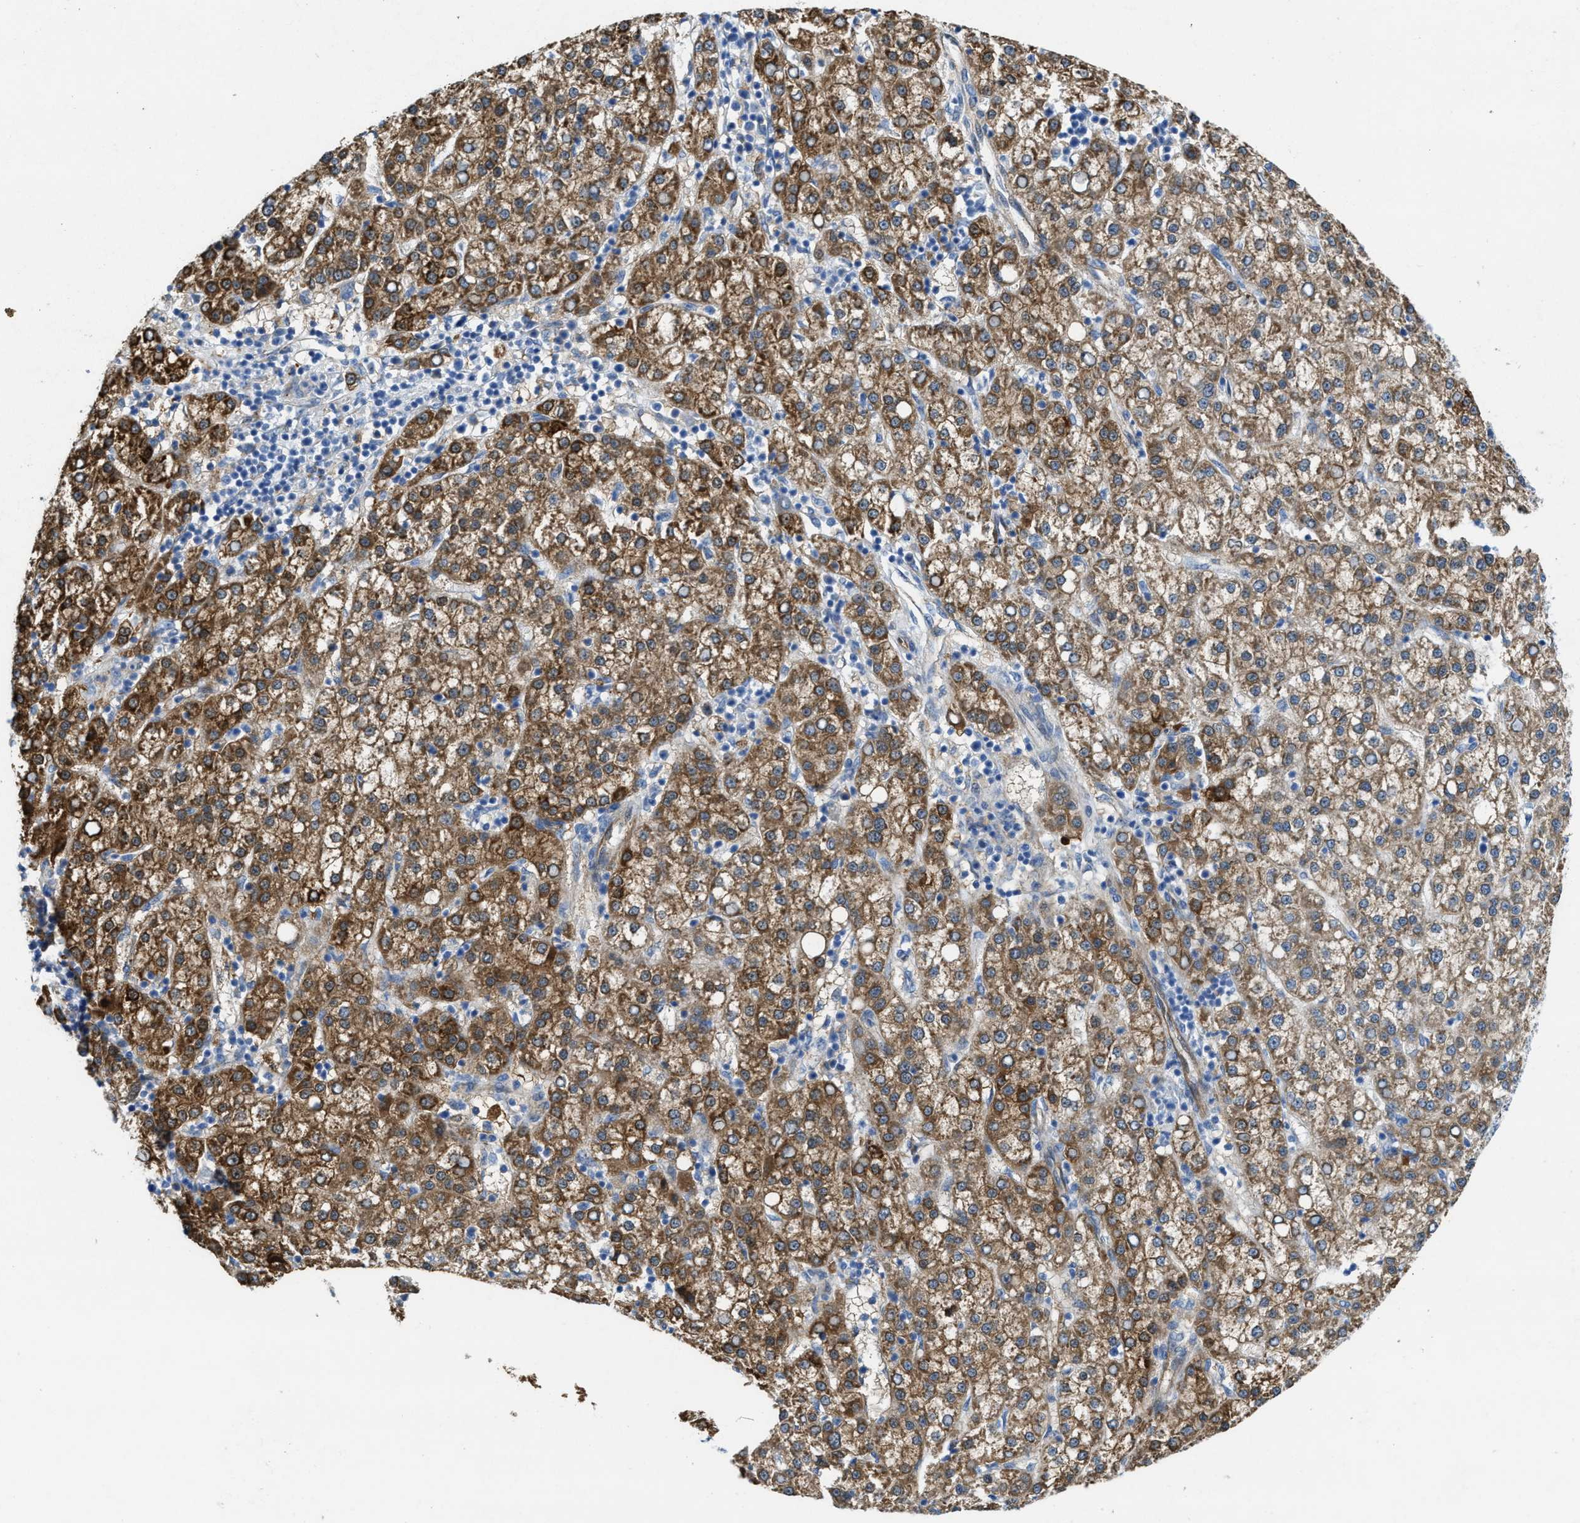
{"staining": {"intensity": "moderate", "quantity": ">75%", "location": "cytoplasmic/membranous"}, "tissue": "liver cancer", "cell_type": "Tumor cells", "image_type": "cancer", "snomed": [{"axis": "morphology", "description": "Carcinoma, Hepatocellular, NOS"}, {"axis": "topography", "description": "Liver"}], "caption": "Liver hepatocellular carcinoma tissue demonstrates moderate cytoplasmic/membranous staining in about >75% of tumor cells, visualized by immunohistochemistry.", "gene": "ASS1", "patient": {"sex": "female", "age": 58}}